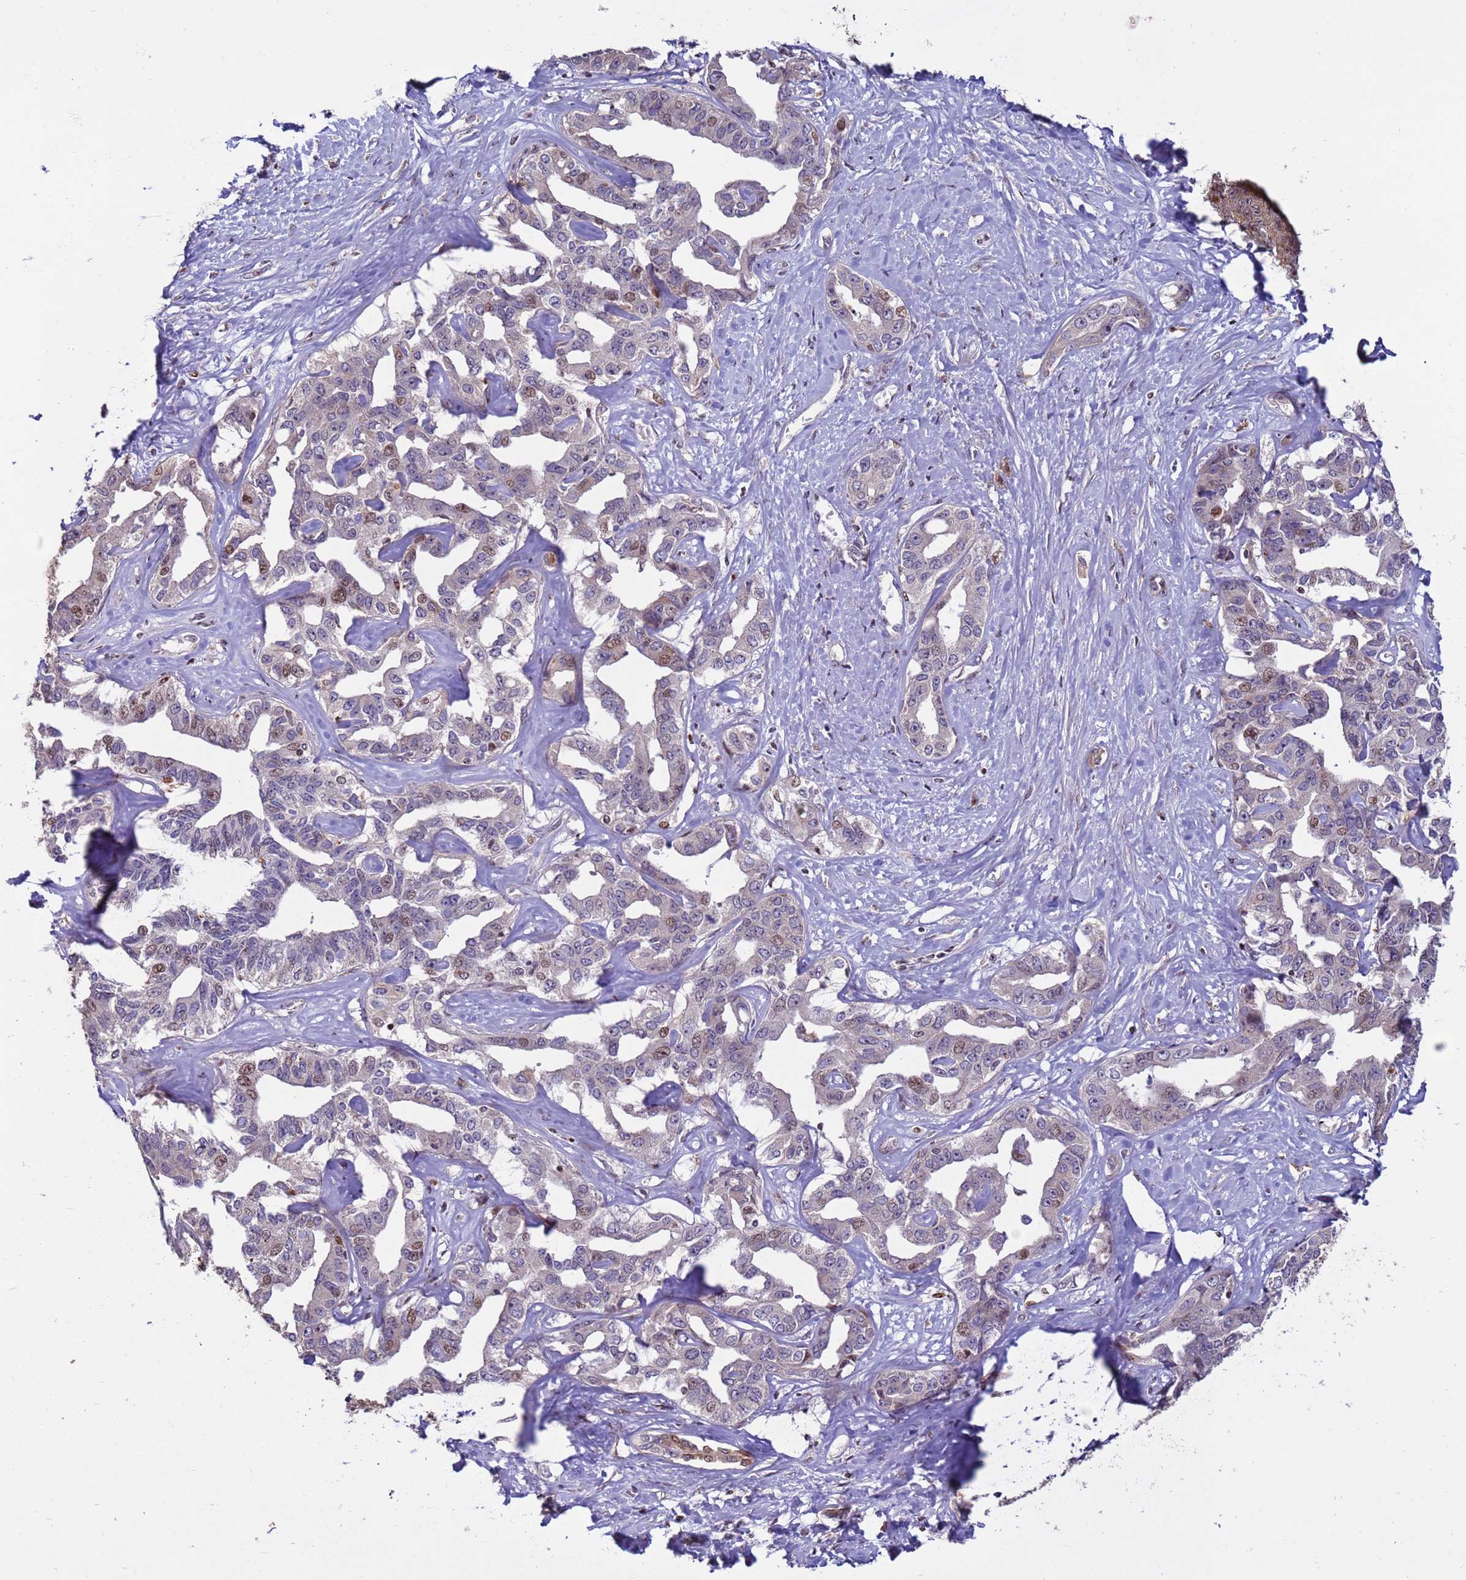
{"staining": {"intensity": "moderate", "quantity": "<25%", "location": "nuclear"}, "tissue": "liver cancer", "cell_type": "Tumor cells", "image_type": "cancer", "snomed": [{"axis": "morphology", "description": "Cholangiocarcinoma"}, {"axis": "topography", "description": "Liver"}], "caption": "A brown stain shows moderate nuclear expression of a protein in liver cancer tumor cells.", "gene": "HGH1", "patient": {"sex": "male", "age": 59}}